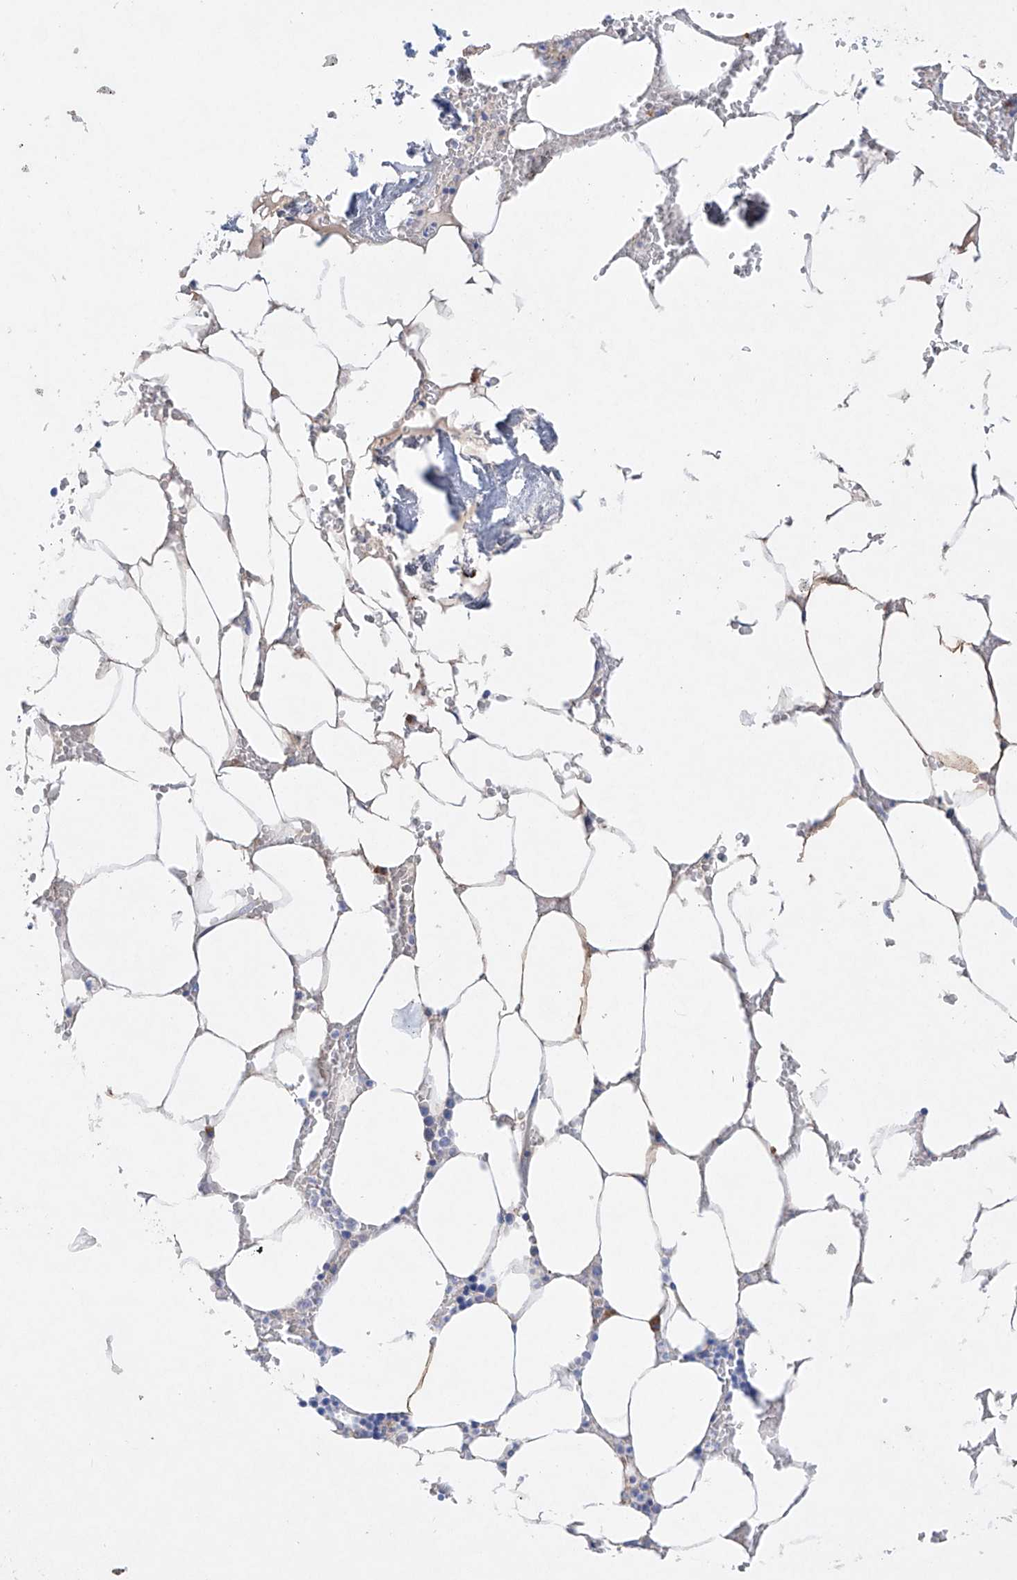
{"staining": {"intensity": "weak", "quantity": "<25%", "location": "cytoplasmic/membranous"}, "tissue": "bone marrow", "cell_type": "Hematopoietic cells", "image_type": "normal", "snomed": [{"axis": "morphology", "description": "Normal tissue, NOS"}, {"axis": "topography", "description": "Bone marrow"}], "caption": "Micrograph shows no protein positivity in hematopoietic cells of normal bone marrow. The staining was performed using DAB (3,3'-diaminobenzidine) to visualize the protein expression in brown, while the nuclei were stained in blue with hematoxylin (Magnification: 20x).", "gene": "NRROS", "patient": {"sex": "male", "age": 70}}